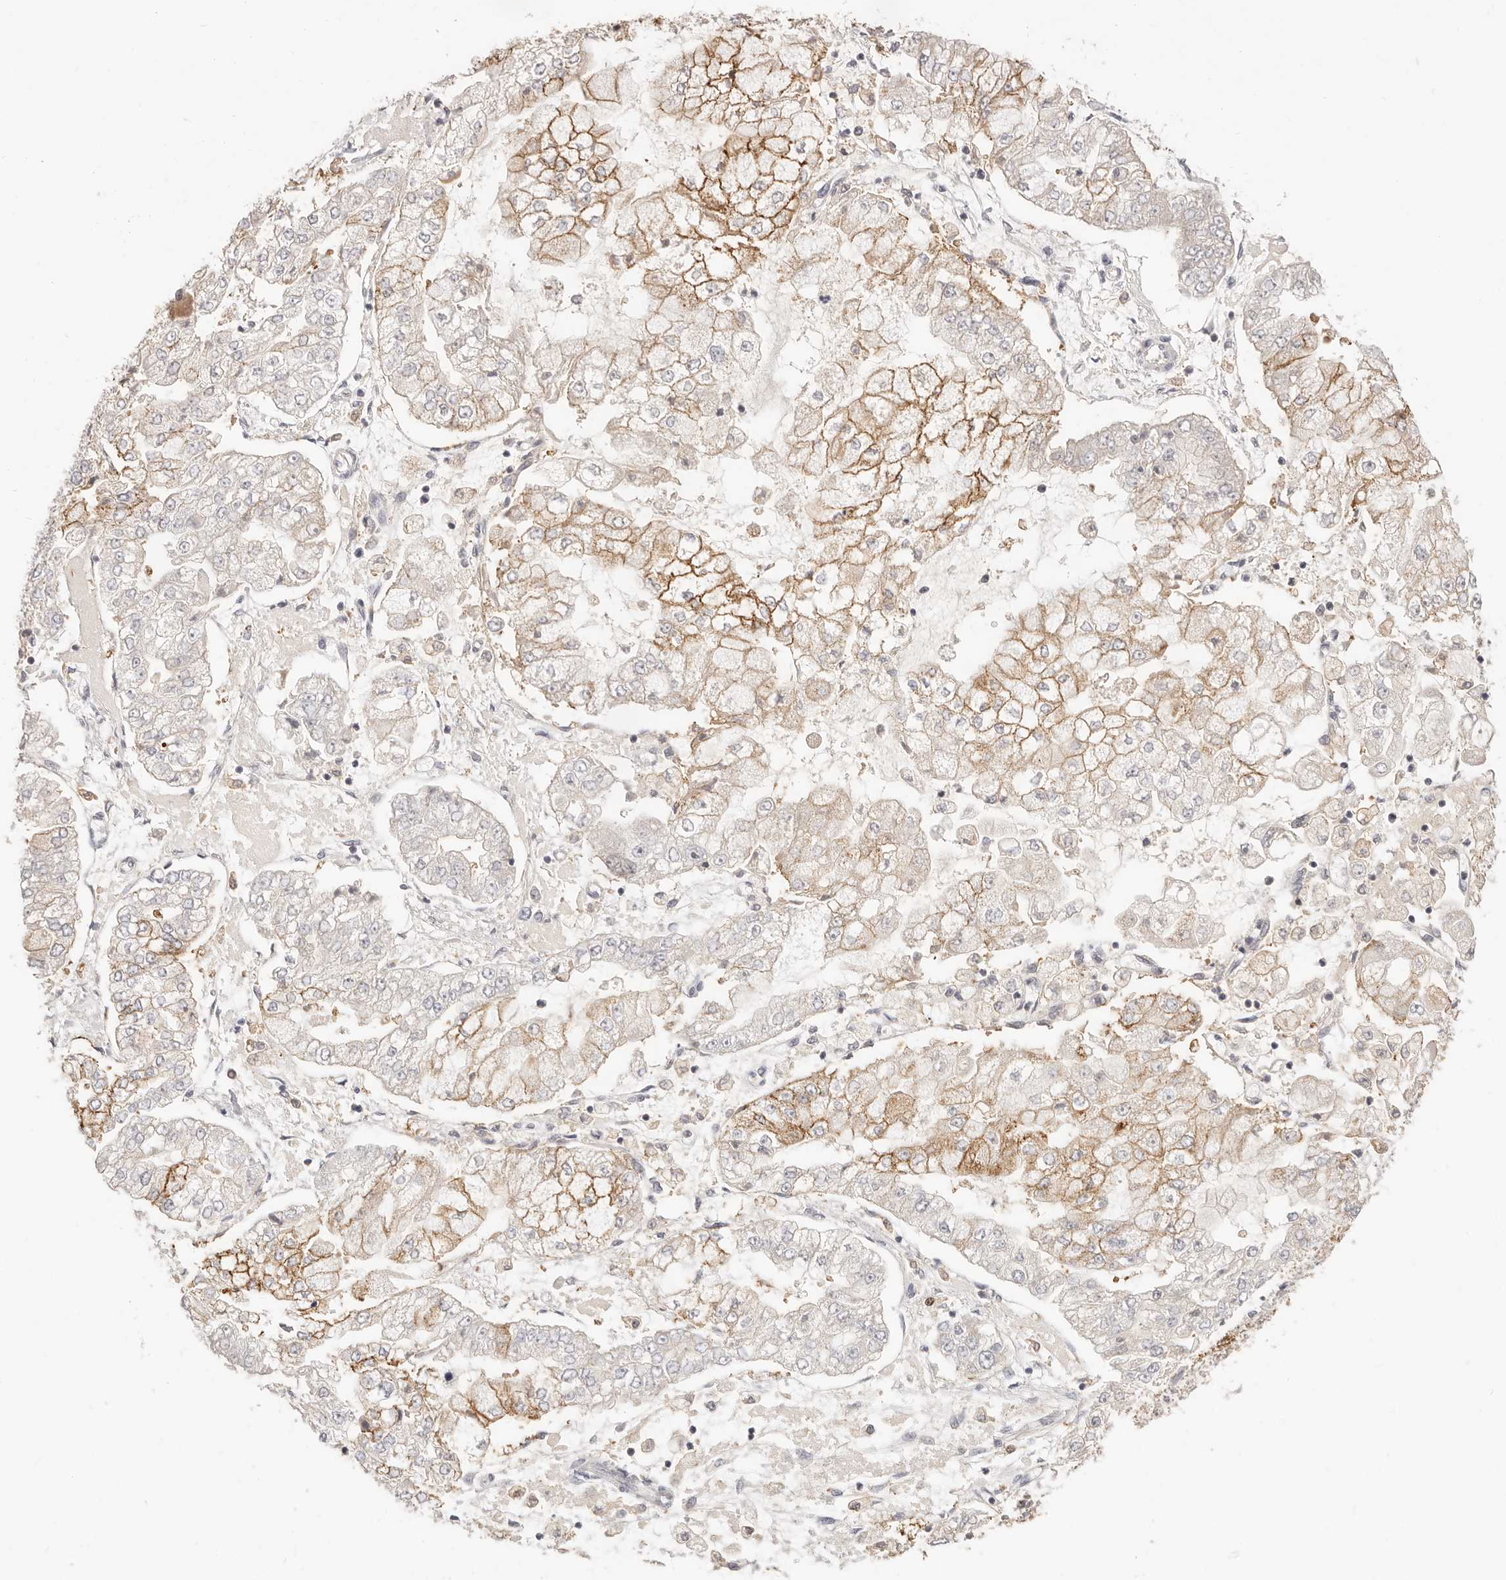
{"staining": {"intensity": "moderate", "quantity": "25%-75%", "location": "cytoplasmic/membranous"}, "tissue": "stomach cancer", "cell_type": "Tumor cells", "image_type": "cancer", "snomed": [{"axis": "morphology", "description": "Adenocarcinoma, NOS"}, {"axis": "topography", "description": "Stomach"}], "caption": "Protein expression analysis of stomach cancer displays moderate cytoplasmic/membranous positivity in about 25%-75% of tumor cells.", "gene": "DTNBP1", "patient": {"sex": "male", "age": 76}}